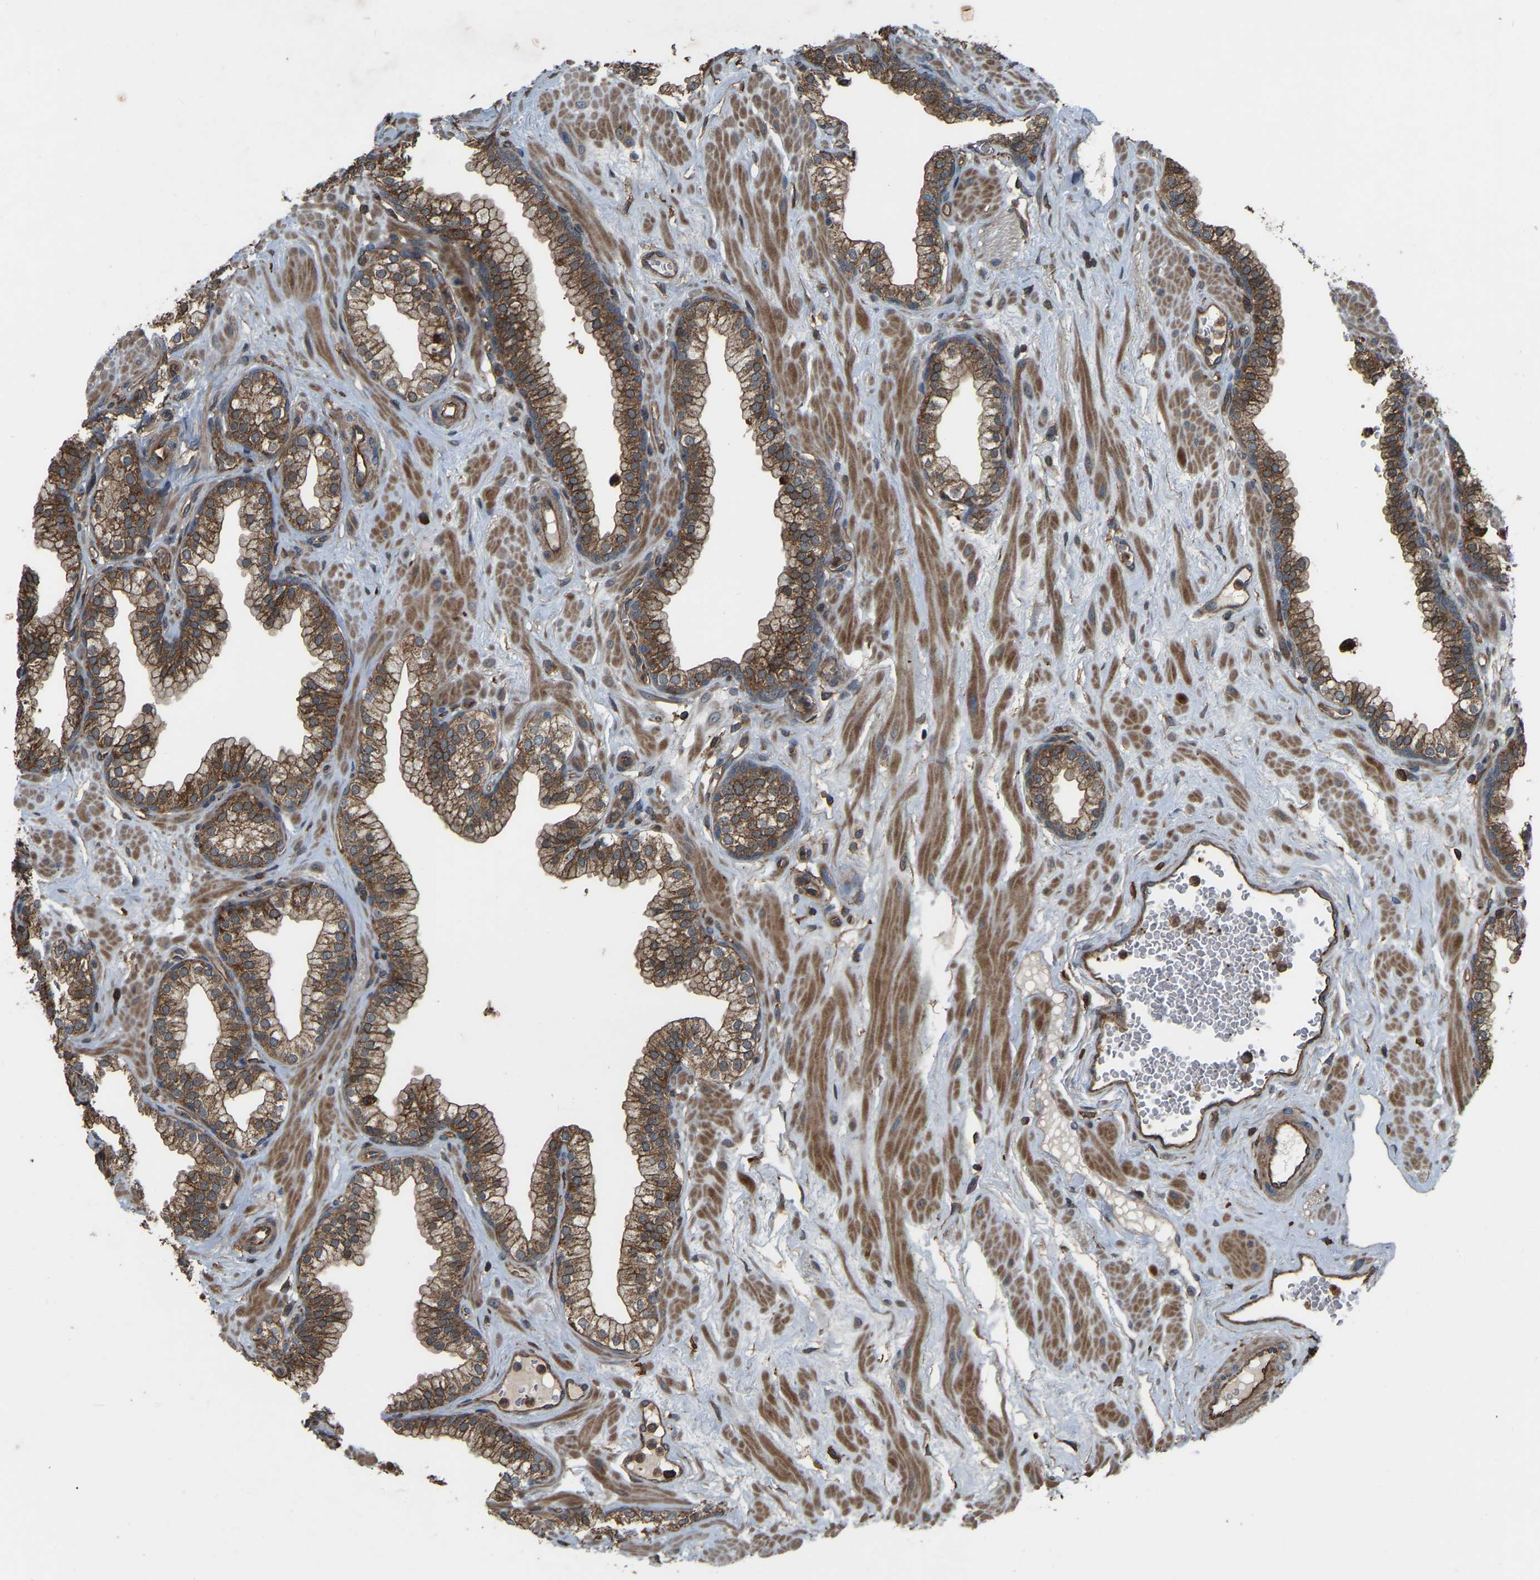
{"staining": {"intensity": "moderate", "quantity": ">75%", "location": "cytoplasmic/membranous"}, "tissue": "prostate", "cell_type": "Glandular cells", "image_type": "normal", "snomed": [{"axis": "morphology", "description": "Normal tissue, NOS"}, {"axis": "morphology", "description": "Urothelial carcinoma, Low grade"}, {"axis": "topography", "description": "Urinary bladder"}, {"axis": "topography", "description": "Prostate"}], "caption": "Immunohistochemical staining of unremarkable human prostate exhibits moderate cytoplasmic/membranous protein expression in about >75% of glandular cells.", "gene": "SAMD9L", "patient": {"sex": "male", "age": 60}}